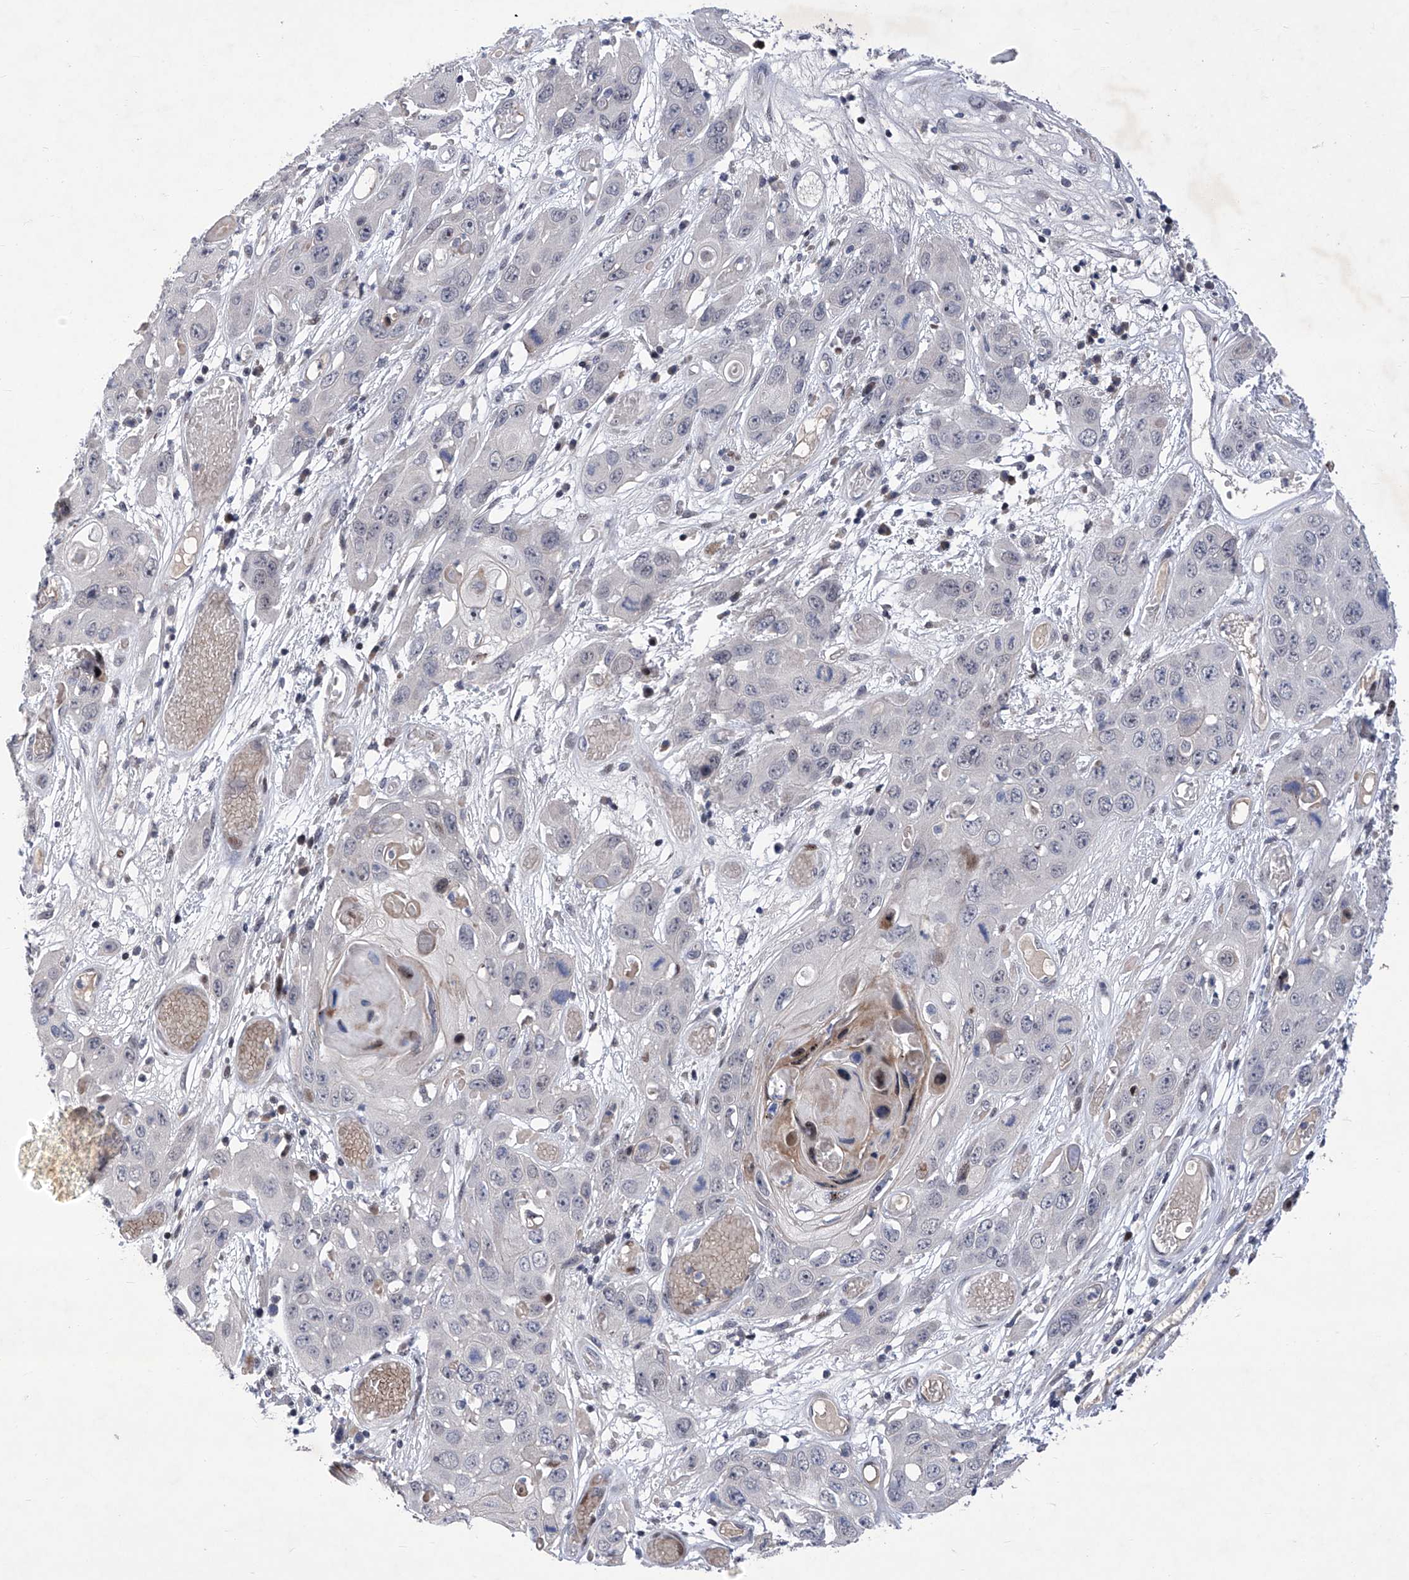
{"staining": {"intensity": "negative", "quantity": "none", "location": "none"}, "tissue": "skin cancer", "cell_type": "Tumor cells", "image_type": "cancer", "snomed": [{"axis": "morphology", "description": "Squamous cell carcinoma, NOS"}, {"axis": "topography", "description": "Skin"}], "caption": "A photomicrograph of human skin squamous cell carcinoma is negative for staining in tumor cells.", "gene": "NUFIP1", "patient": {"sex": "male", "age": 55}}